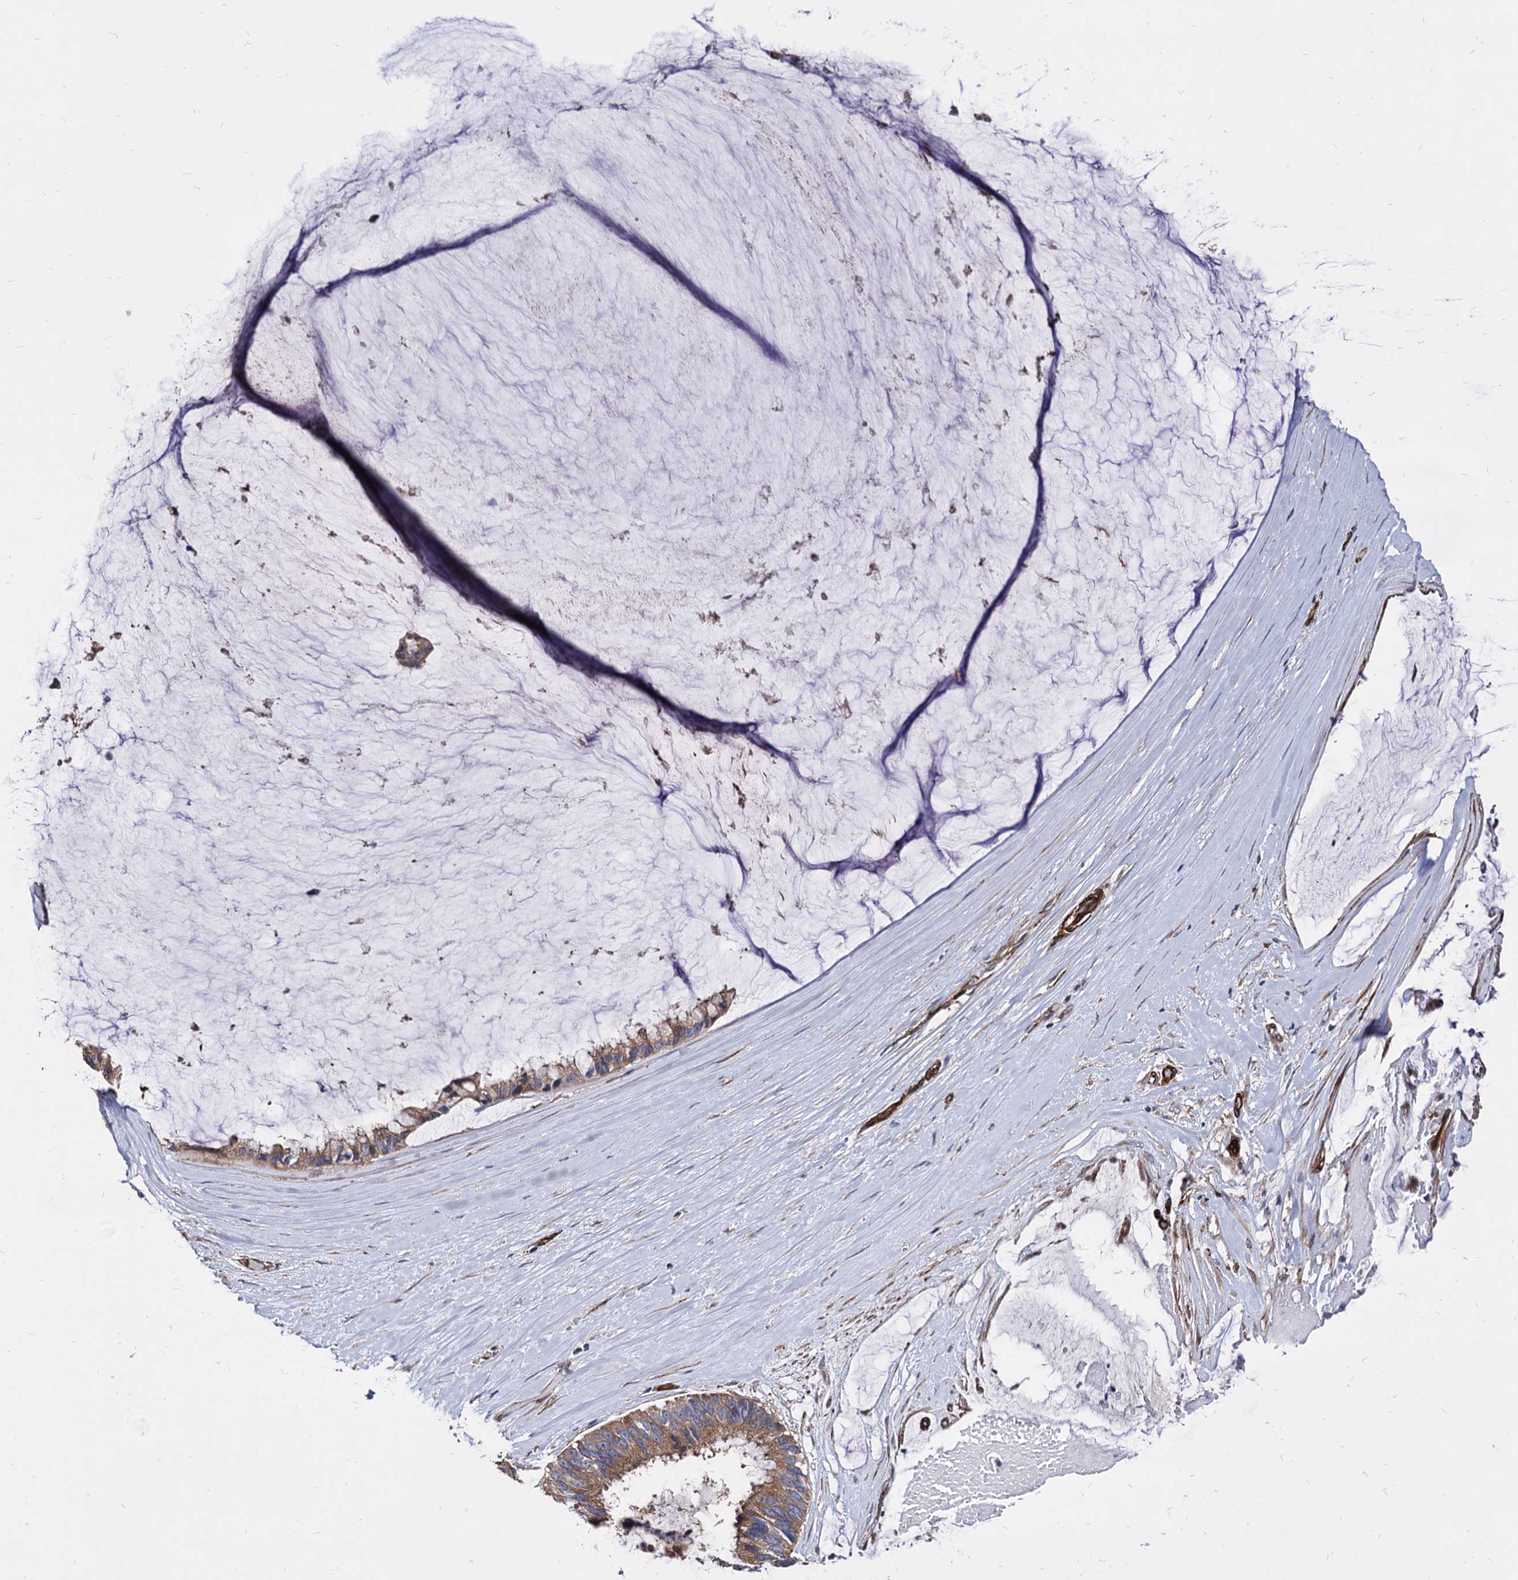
{"staining": {"intensity": "moderate", "quantity": ">75%", "location": "cytoplasmic/membranous"}, "tissue": "ovarian cancer", "cell_type": "Tumor cells", "image_type": "cancer", "snomed": [{"axis": "morphology", "description": "Cystadenocarcinoma, mucinous, NOS"}, {"axis": "topography", "description": "Ovary"}], "caption": "Mucinous cystadenocarcinoma (ovarian) was stained to show a protein in brown. There is medium levels of moderate cytoplasmic/membranous expression in approximately >75% of tumor cells. Ihc stains the protein of interest in brown and the nuclei are stained blue.", "gene": "WDR11", "patient": {"sex": "female", "age": 39}}